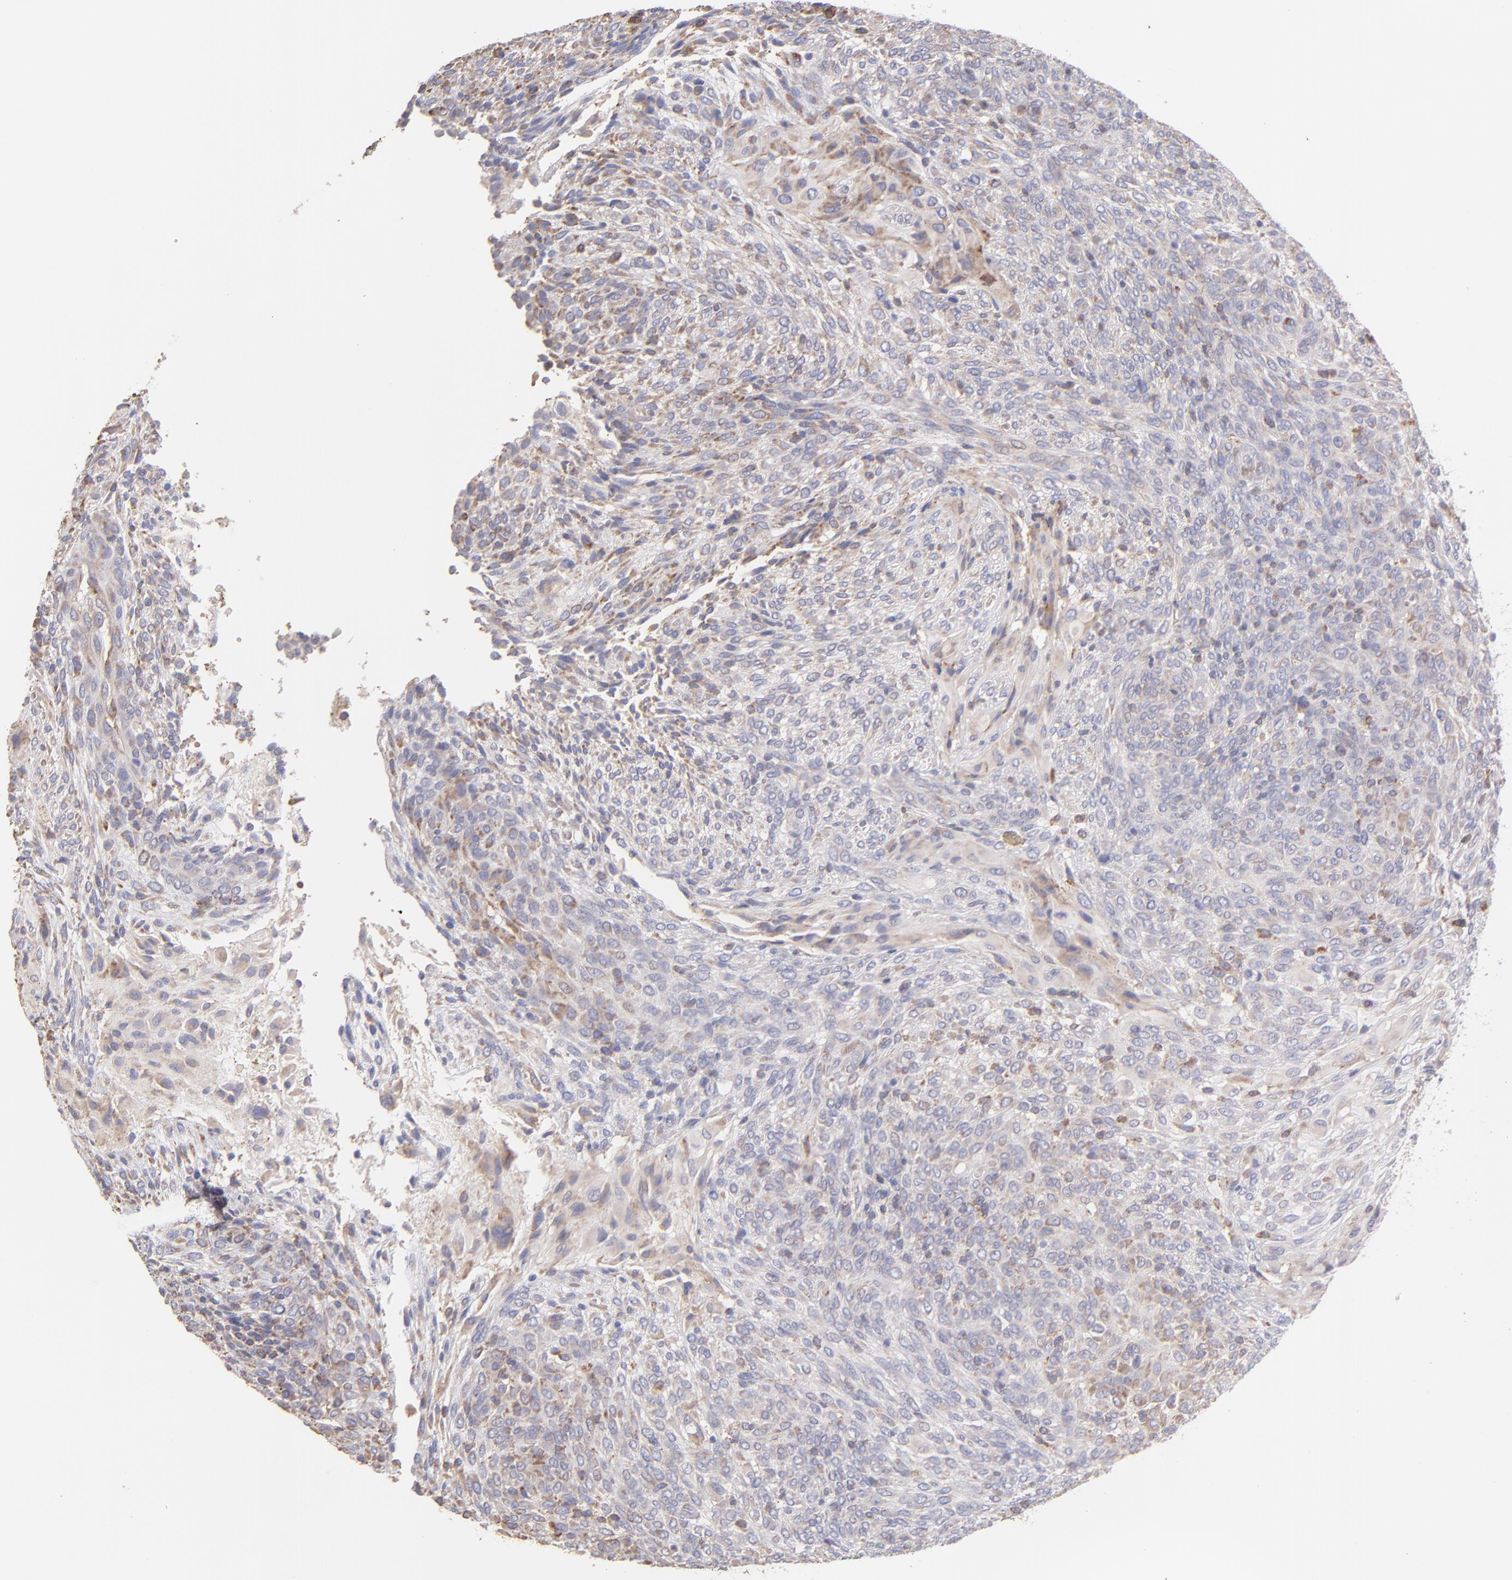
{"staining": {"intensity": "weak", "quantity": "25%-75%", "location": "cytoplasmic/membranous"}, "tissue": "glioma", "cell_type": "Tumor cells", "image_type": "cancer", "snomed": [{"axis": "morphology", "description": "Glioma, malignant, High grade"}, {"axis": "topography", "description": "Cerebral cortex"}], "caption": "Malignant high-grade glioma stained for a protein exhibits weak cytoplasmic/membranous positivity in tumor cells. (DAB = brown stain, brightfield microscopy at high magnification).", "gene": "CALR", "patient": {"sex": "female", "age": 55}}